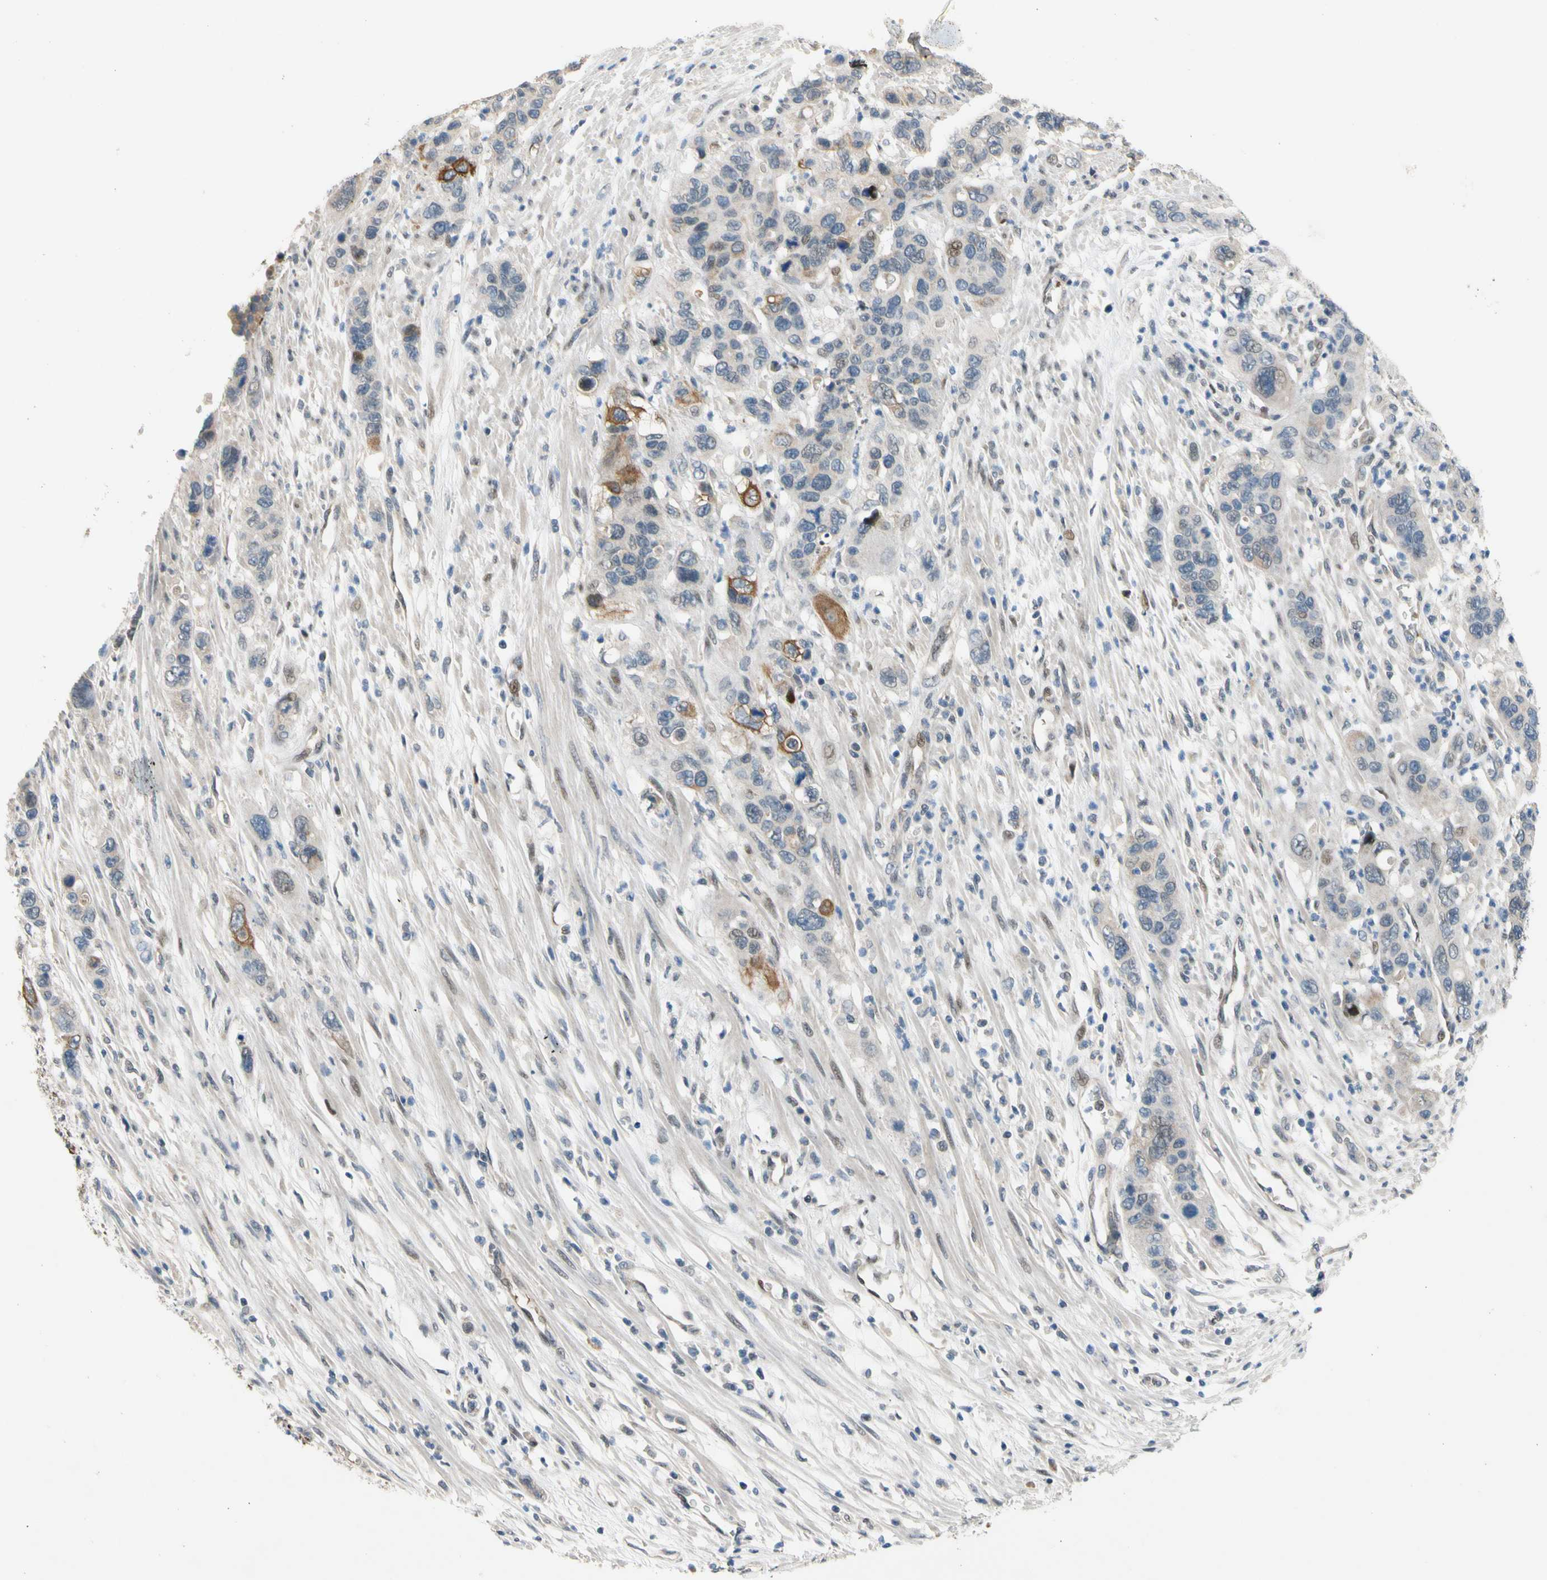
{"staining": {"intensity": "moderate", "quantity": "<25%", "location": "cytoplasmic/membranous"}, "tissue": "pancreatic cancer", "cell_type": "Tumor cells", "image_type": "cancer", "snomed": [{"axis": "morphology", "description": "Adenocarcinoma, NOS"}, {"axis": "topography", "description": "Pancreas"}], "caption": "High-power microscopy captured an immunohistochemistry histopathology image of pancreatic adenocarcinoma, revealing moderate cytoplasmic/membranous staining in approximately <25% of tumor cells.", "gene": "ZNF184", "patient": {"sex": "female", "age": 71}}